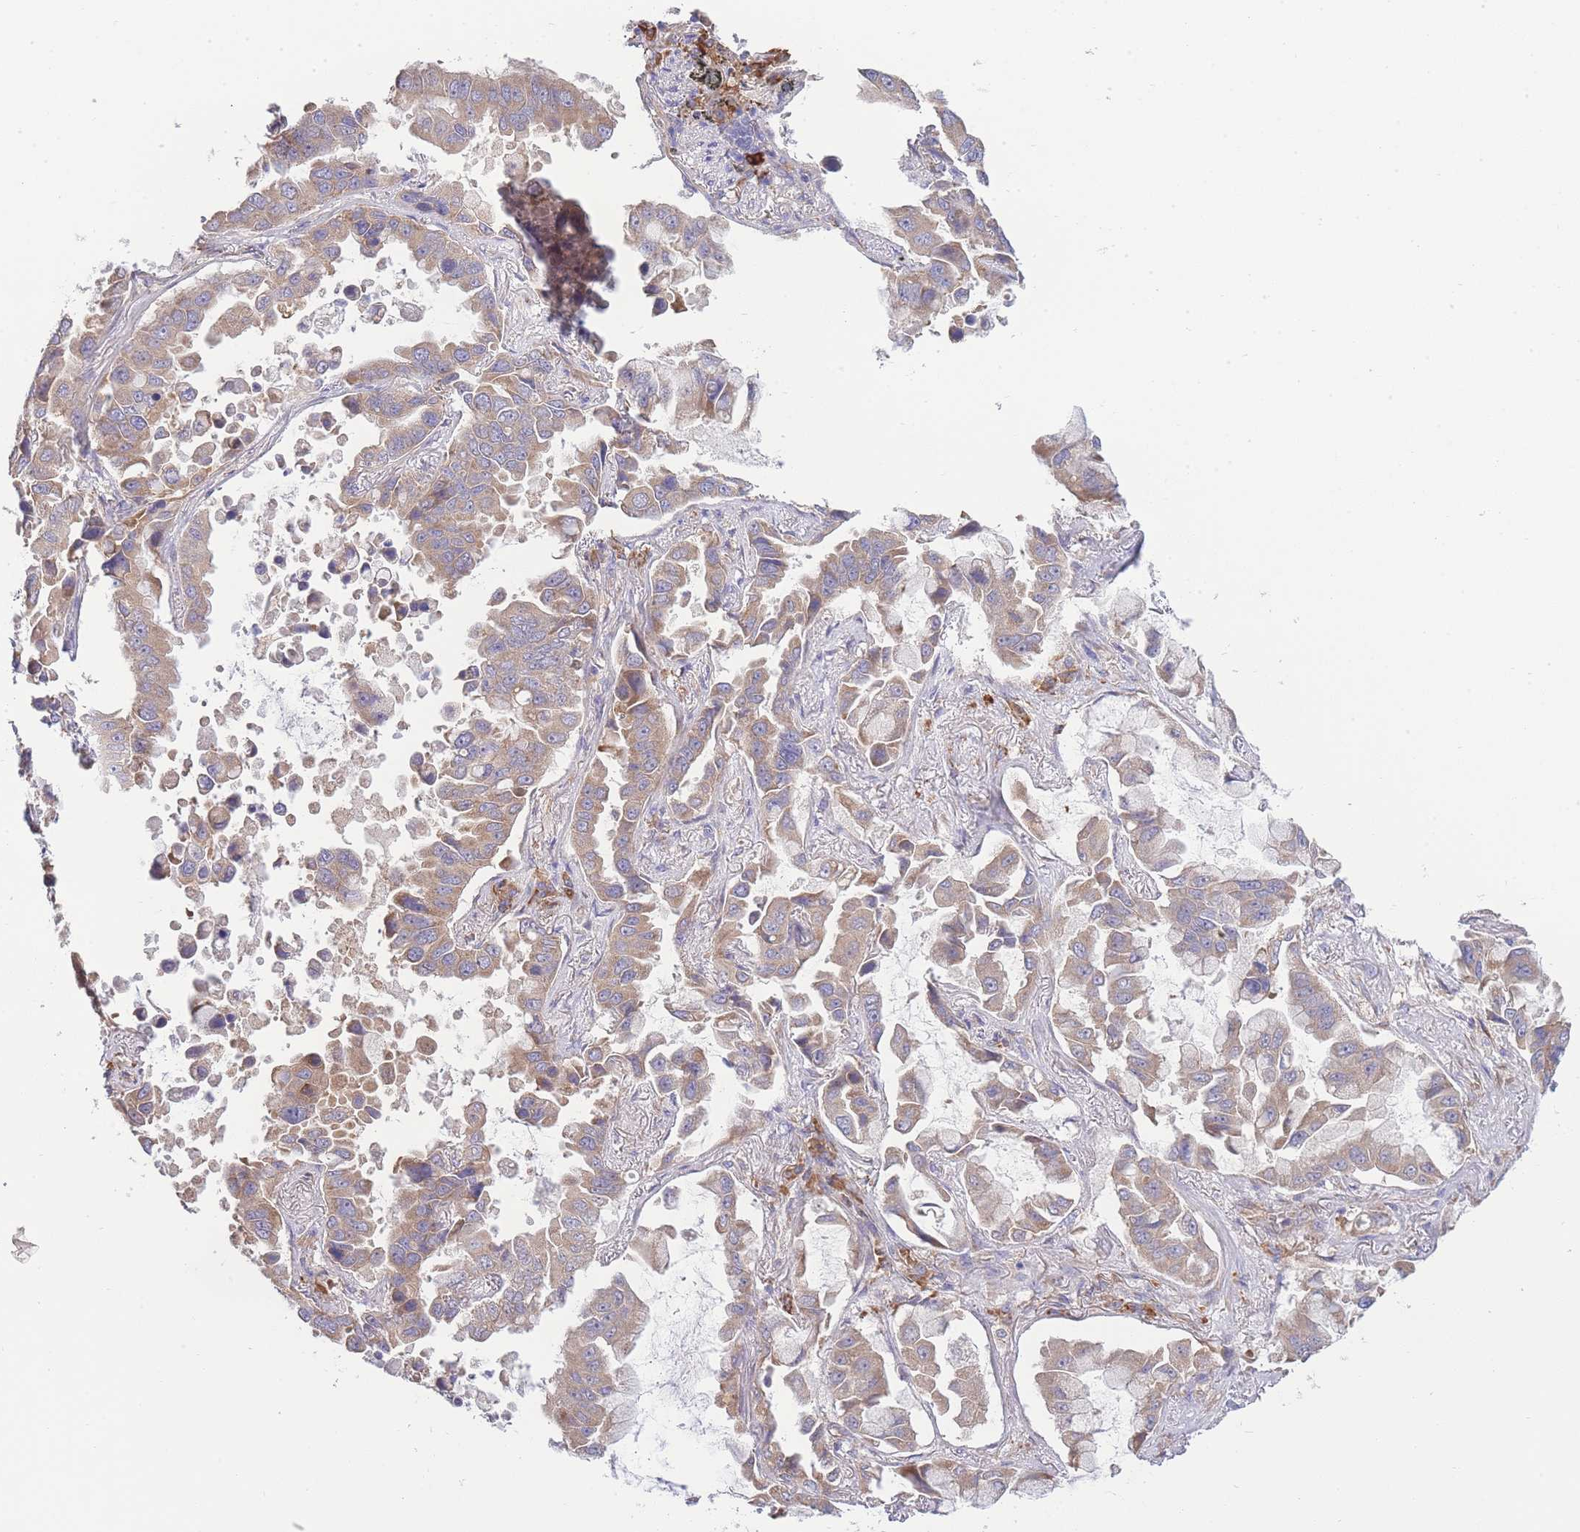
{"staining": {"intensity": "moderate", "quantity": ">75%", "location": "cytoplasmic/membranous"}, "tissue": "lung cancer", "cell_type": "Tumor cells", "image_type": "cancer", "snomed": [{"axis": "morphology", "description": "Adenocarcinoma, NOS"}, {"axis": "topography", "description": "Lung"}], "caption": "The histopathology image reveals staining of lung adenocarcinoma, revealing moderate cytoplasmic/membranous protein positivity (brown color) within tumor cells.", "gene": "BEX1", "patient": {"sex": "male", "age": 64}}